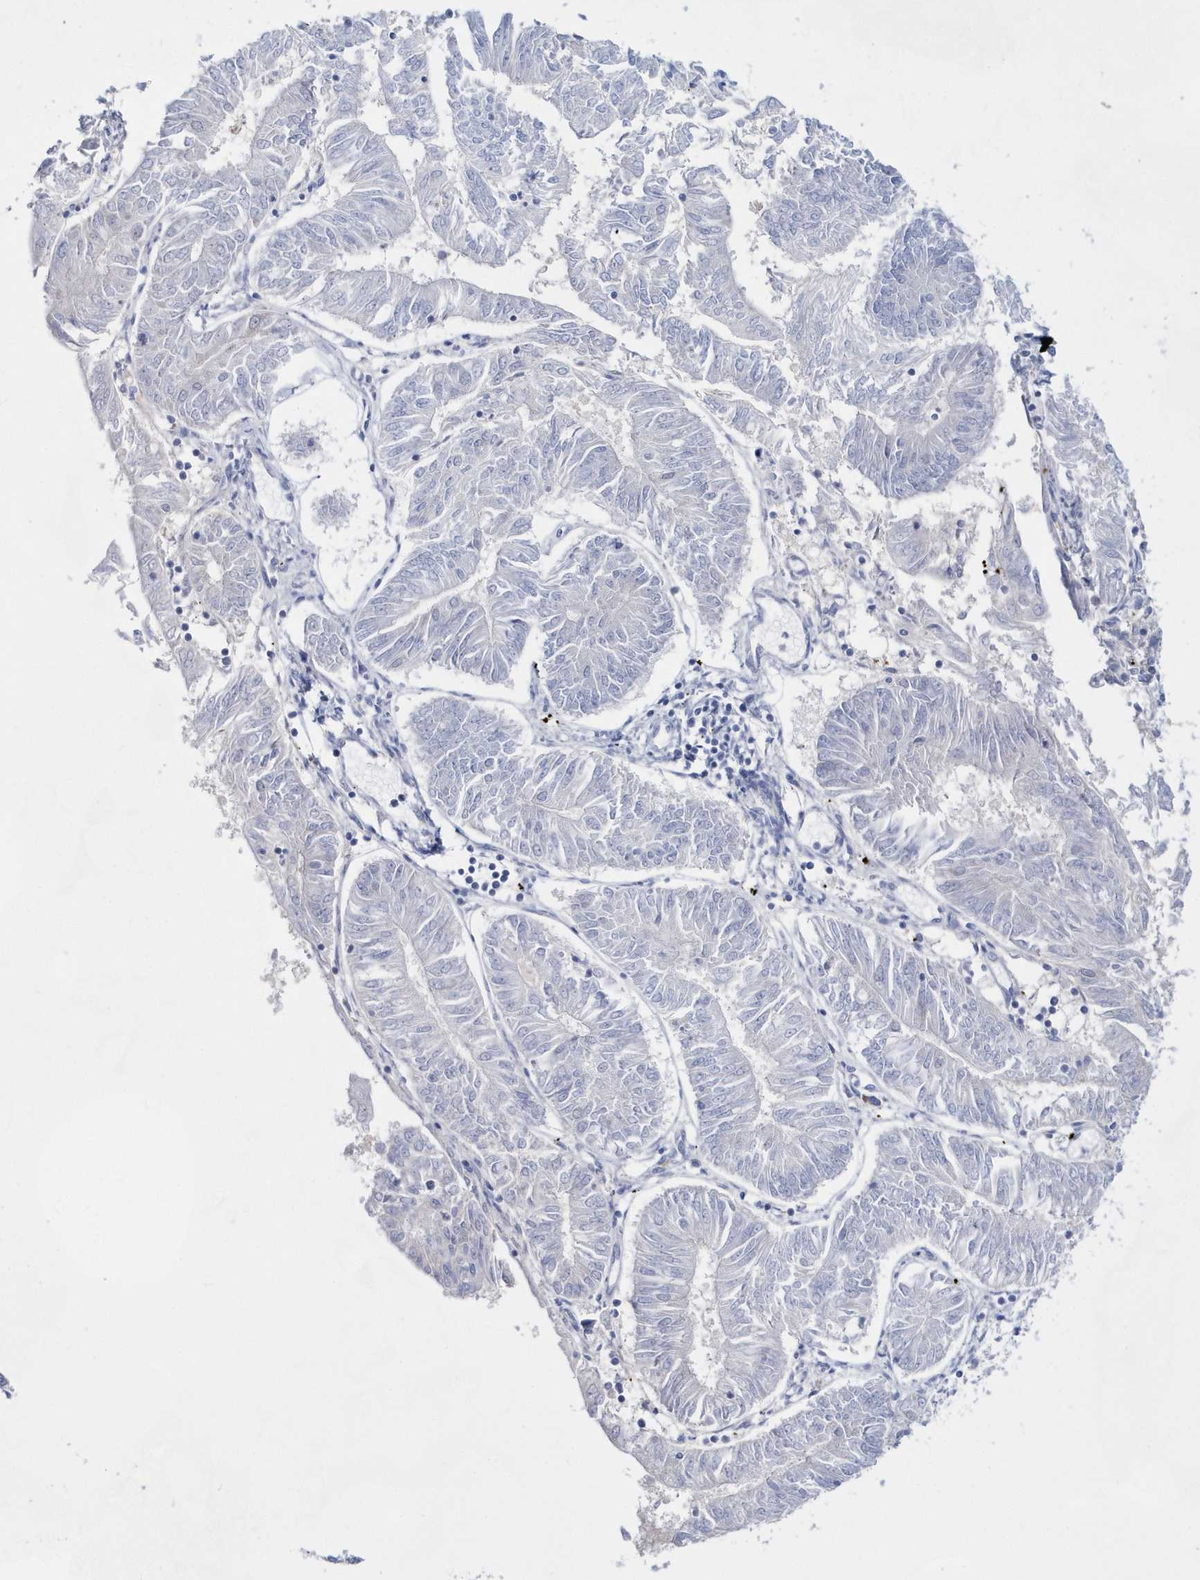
{"staining": {"intensity": "negative", "quantity": "none", "location": "none"}, "tissue": "endometrial cancer", "cell_type": "Tumor cells", "image_type": "cancer", "snomed": [{"axis": "morphology", "description": "Adenocarcinoma, NOS"}, {"axis": "topography", "description": "Endometrium"}], "caption": "The immunohistochemistry (IHC) histopathology image has no significant positivity in tumor cells of endometrial adenocarcinoma tissue.", "gene": "BDH2", "patient": {"sex": "female", "age": 58}}